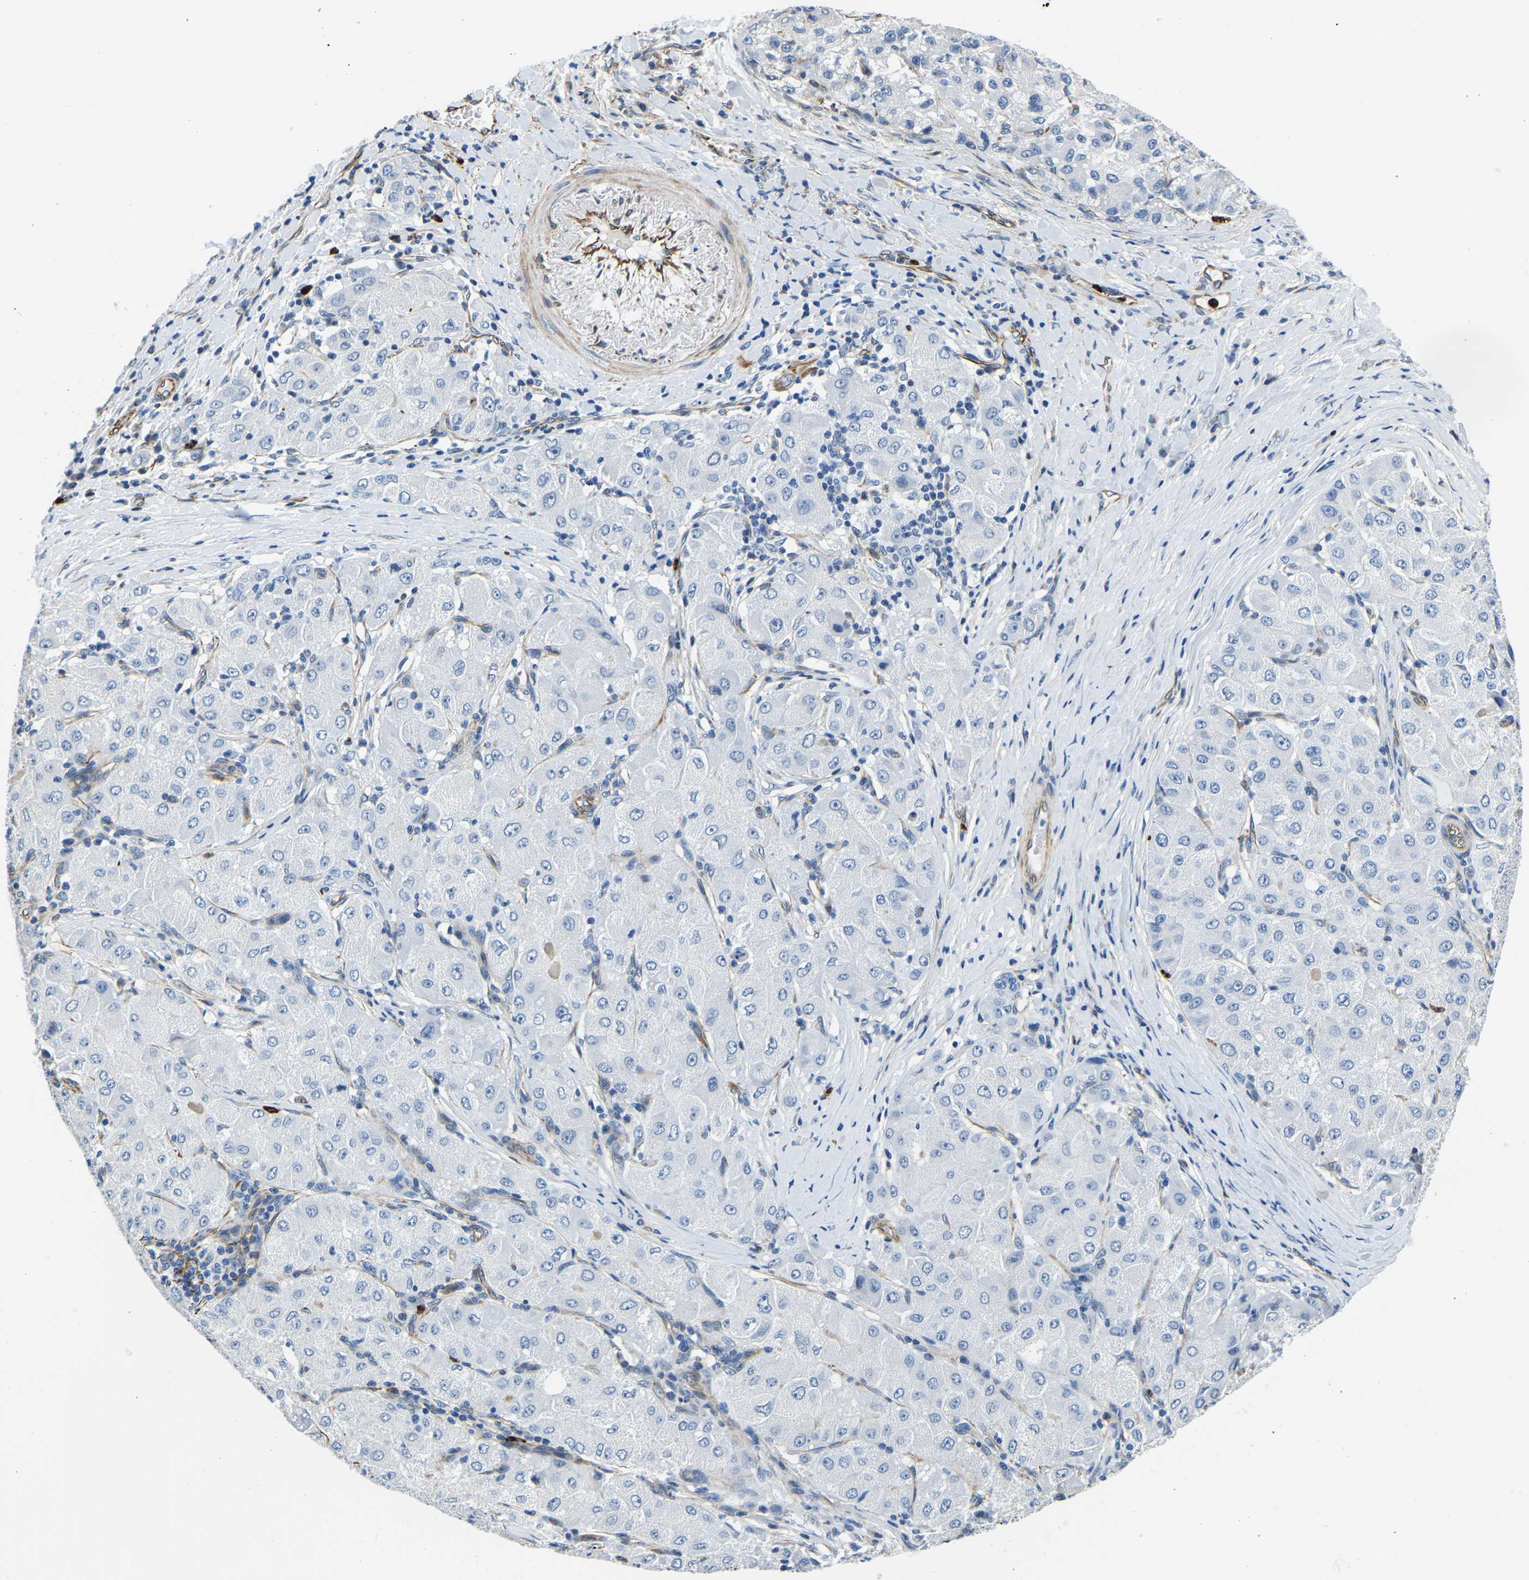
{"staining": {"intensity": "negative", "quantity": "none", "location": "none"}, "tissue": "liver cancer", "cell_type": "Tumor cells", "image_type": "cancer", "snomed": [{"axis": "morphology", "description": "Carcinoma, Hepatocellular, NOS"}, {"axis": "topography", "description": "Liver"}], "caption": "Immunohistochemistry photomicrograph of neoplastic tissue: liver cancer (hepatocellular carcinoma) stained with DAB (3,3'-diaminobenzidine) reveals no significant protein staining in tumor cells.", "gene": "MS4A3", "patient": {"sex": "male", "age": 80}}